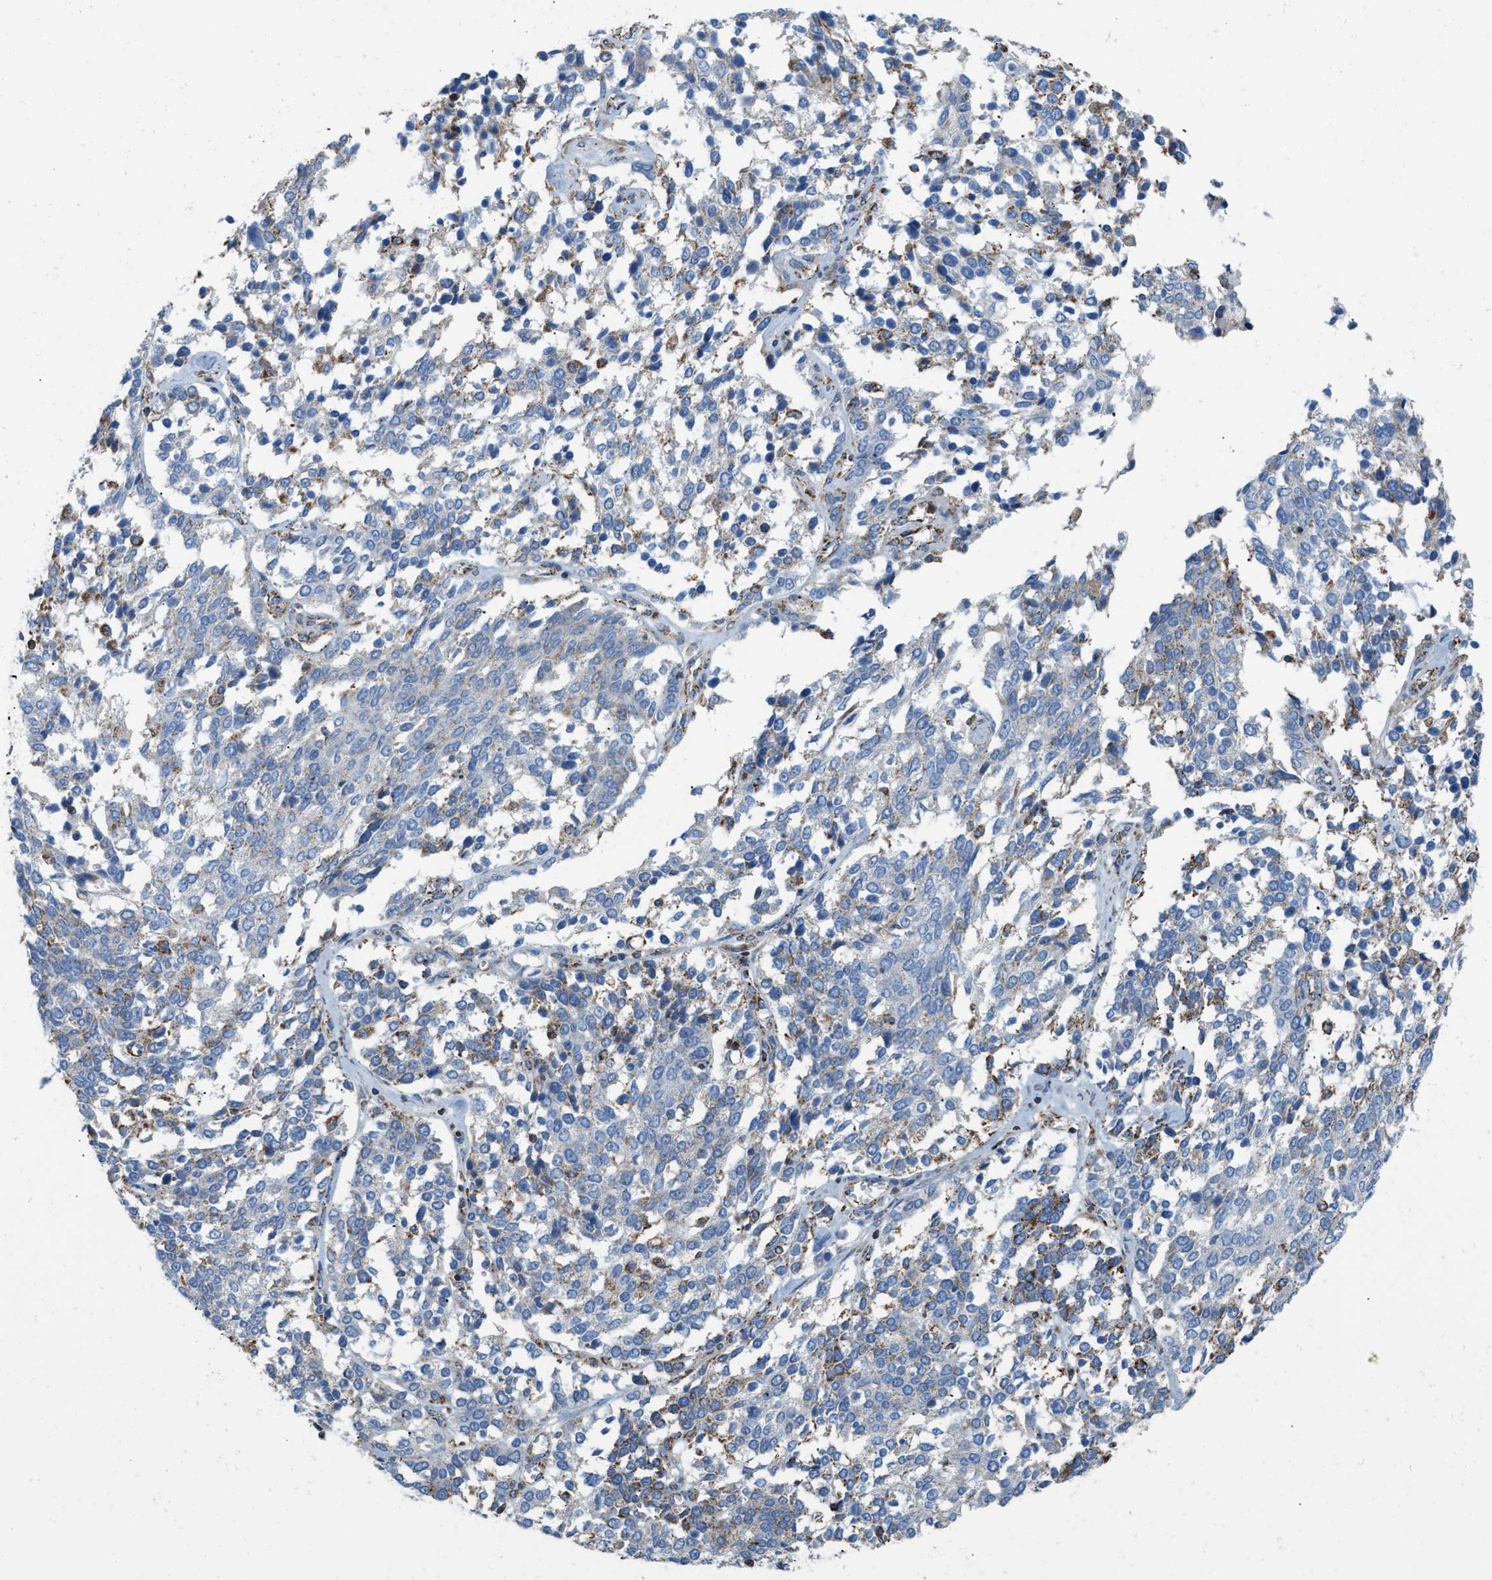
{"staining": {"intensity": "moderate", "quantity": "<25%", "location": "cytoplasmic/membranous"}, "tissue": "ovarian cancer", "cell_type": "Tumor cells", "image_type": "cancer", "snomed": [{"axis": "morphology", "description": "Cystadenocarcinoma, serous, NOS"}, {"axis": "topography", "description": "Ovary"}], "caption": "A high-resolution micrograph shows immunohistochemistry staining of ovarian serous cystadenocarcinoma, which demonstrates moderate cytoplasmic/membranous staining in about <25% of tumor cells.", "gene": "GRB10", "patient": {"sex": "female", "age": 44}}